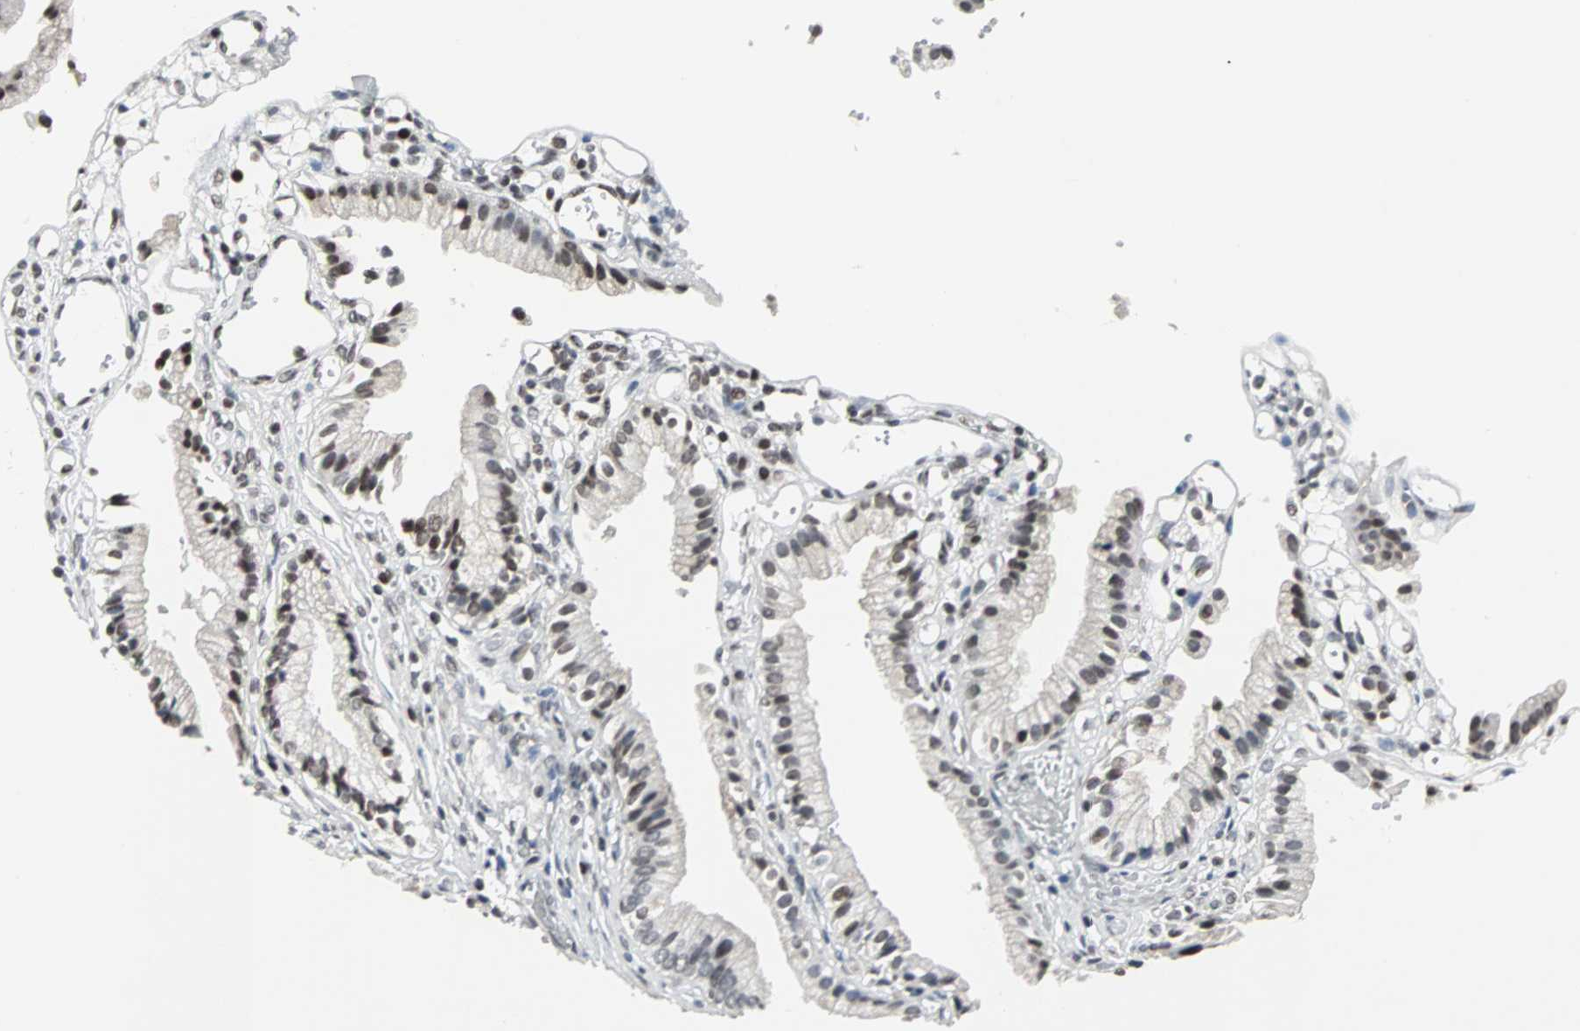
{"staining": {"intensity": "moderate", "quantity": "25%-75%", "location": "nuclear"}, "tissue": "gallbladder", "cell_type": "Glandular cells", "image_type": "normal", "snomed": [{"axis": "morphology", "description": "Normal tissue, NOS"}, {"axis": "topography", "description": "Gallbladder"}], "caption": "Immunohistochemistry (IHC) (DAB) staining of benign gallbladder displays moderate nuclear protein expression in approximately 25%-75% of glandular cells.", "gene": "PNKP", "patient": {"sex": "male", "age": 65}}